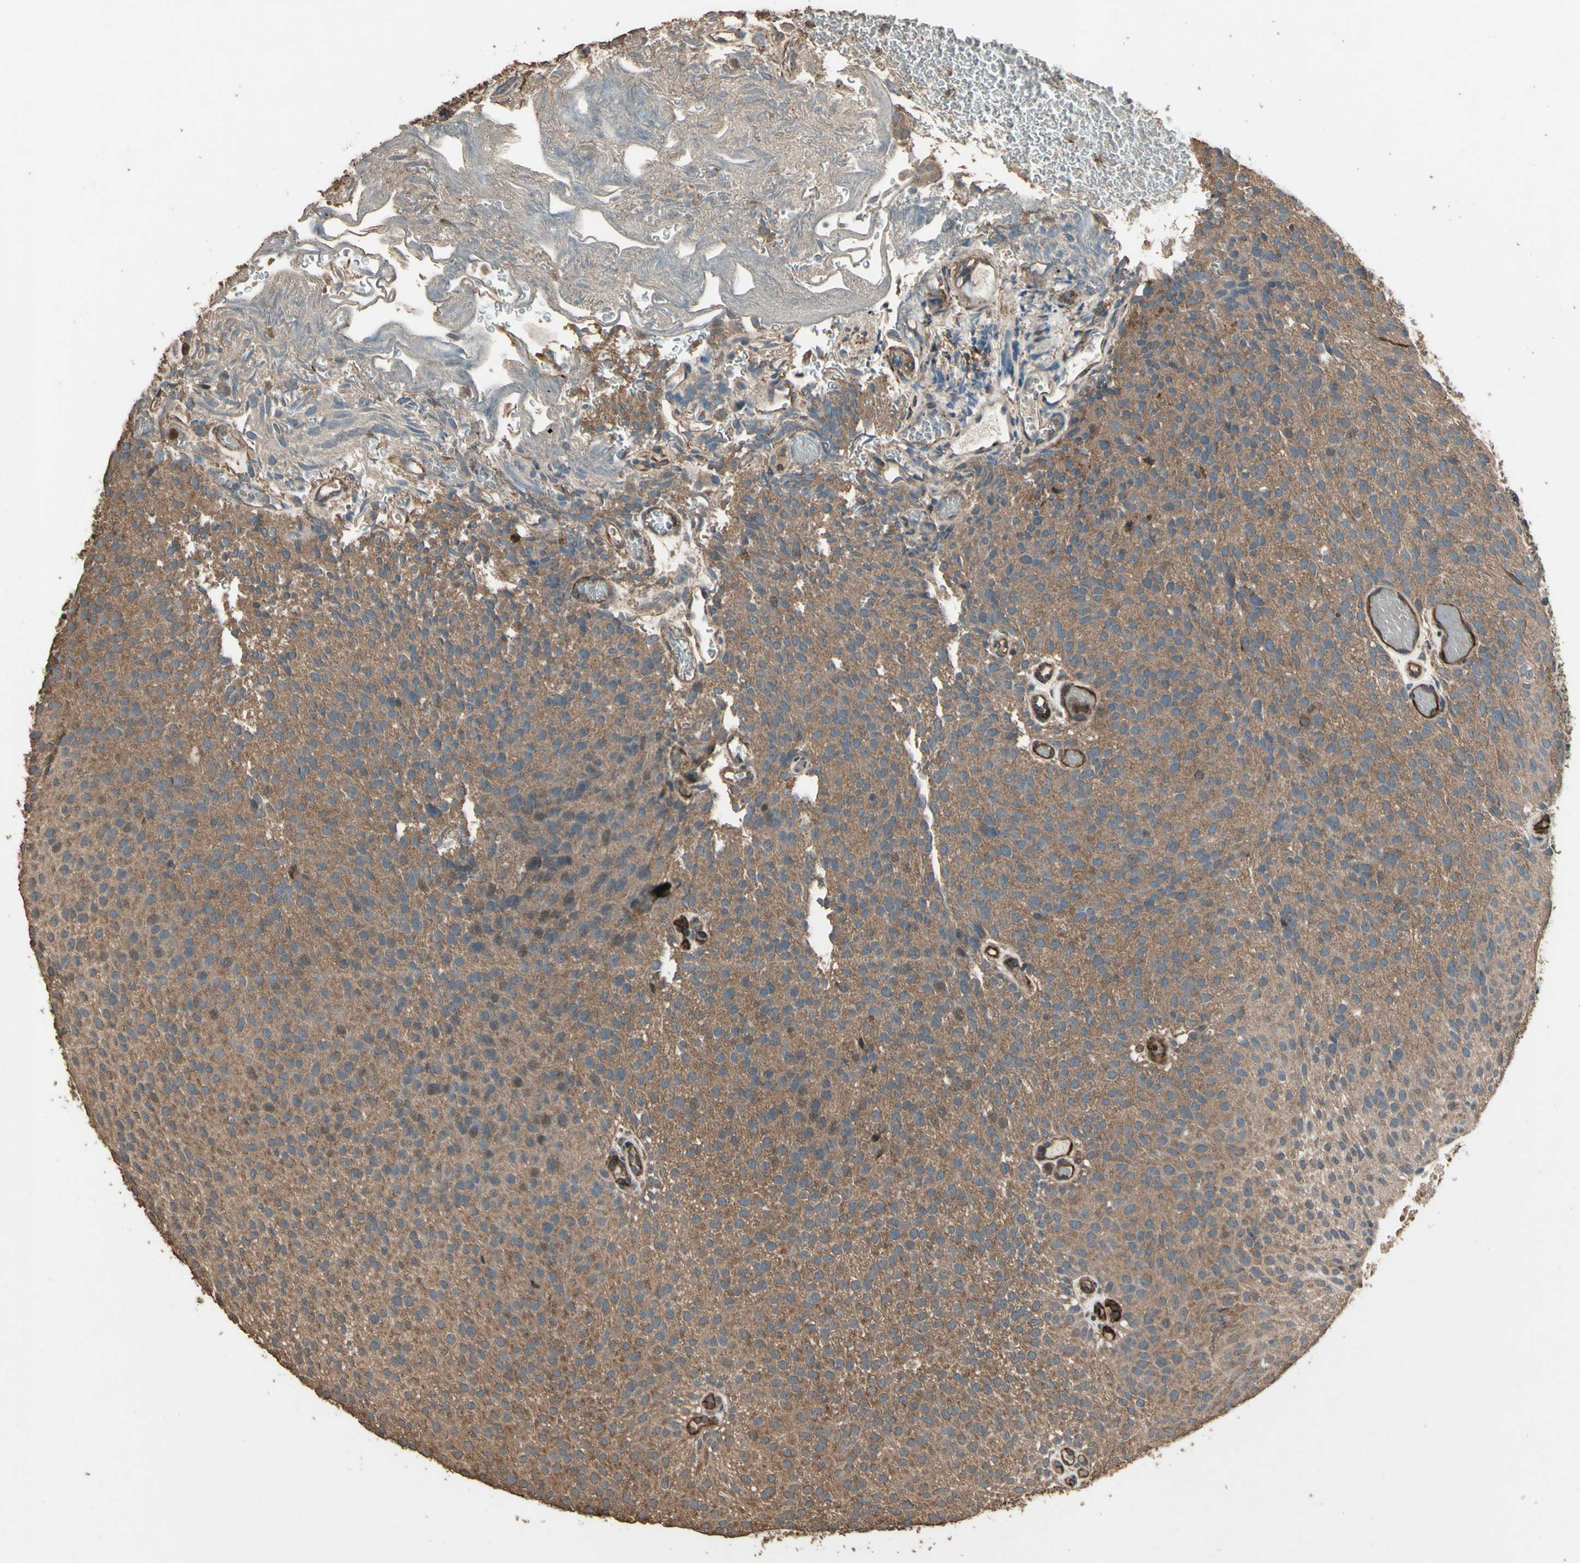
{"staining": {"intensity": "moderate", "quantity": ">75%", "location": "cytoplasmic/membranous"}, "tissue": "urothelial cancer", "cell_type": "Tumor cells", "image_type": "cancer", "snomed": [{"axis": "morphology", "description": "Urothelial carcinoma, Low grade"}, {"axis": "topography", "description": "Urinary bladder"}], "caption": "The micrograph displays a brown stain indicating the presence of a protein in the cytoplasmic/membranous of tumor cells in urothelial carcinoma (low-grade). (Stains: DAB in brown, nuclei in blue, Microscopy: brightfield microscopy at high magnification).", "gene": "TSPO", "patient": {"sex": "male", "age": 78}}